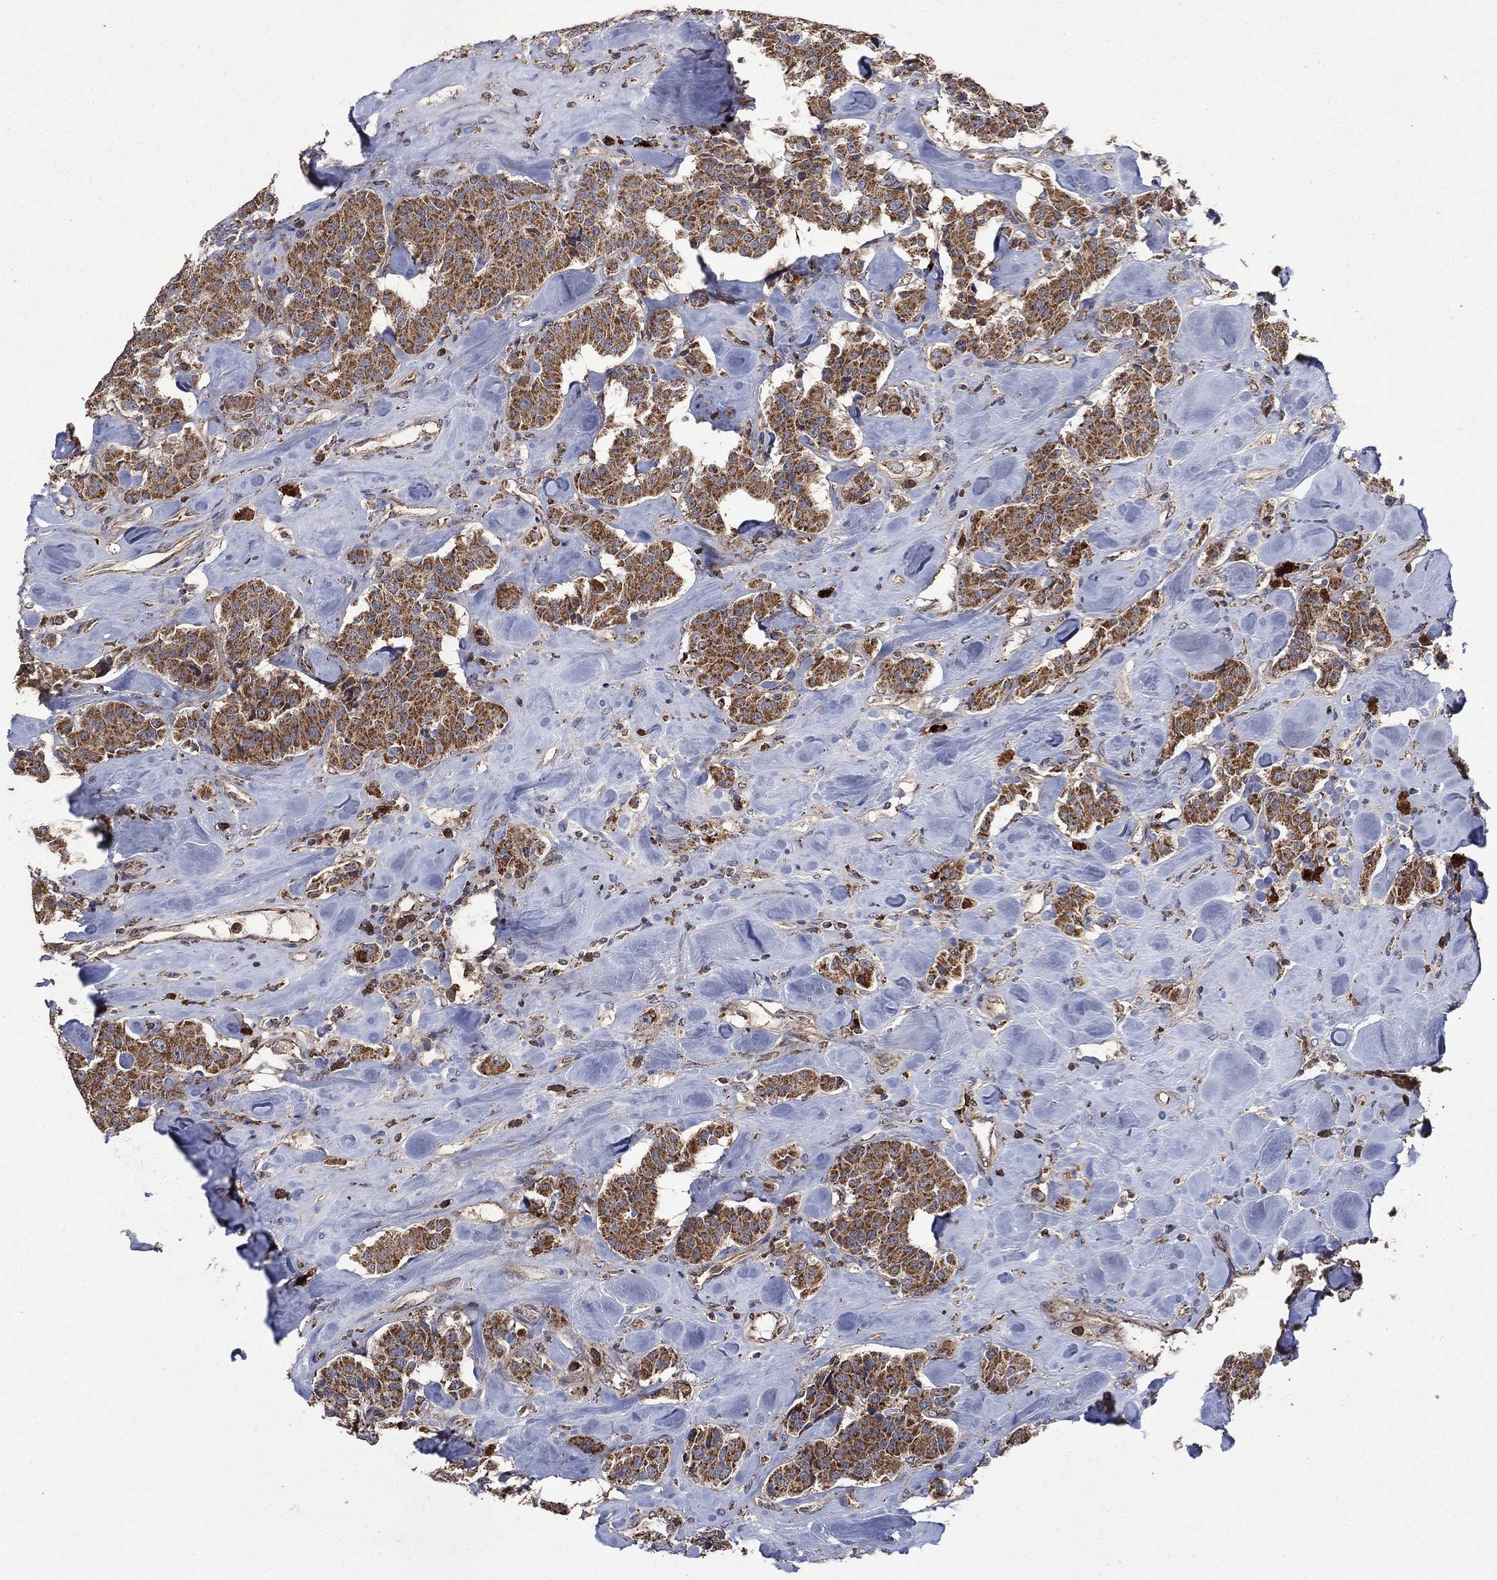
{"staining": {"intensity": "strong", "quantity": ">75%", "location": "cytoplasmic/membranous"}, "tissue": "carcinoid", "cell_type": "Tumor cells", "image_type": "cancer", "snomed": [{"axis": "morphology", "description": "Carcinoid, malignant, NOS"}, {"axis": "topography", "description": "Pancreas"}], "caption": "Carcinoid (malignant) stained with immunohistochemistry (IHC) shows strong cytoplasmic/membranous expression in about >75% of tumor cells.", "gene": "DPH1", "patient": {"sex": "male", "age": 41}}